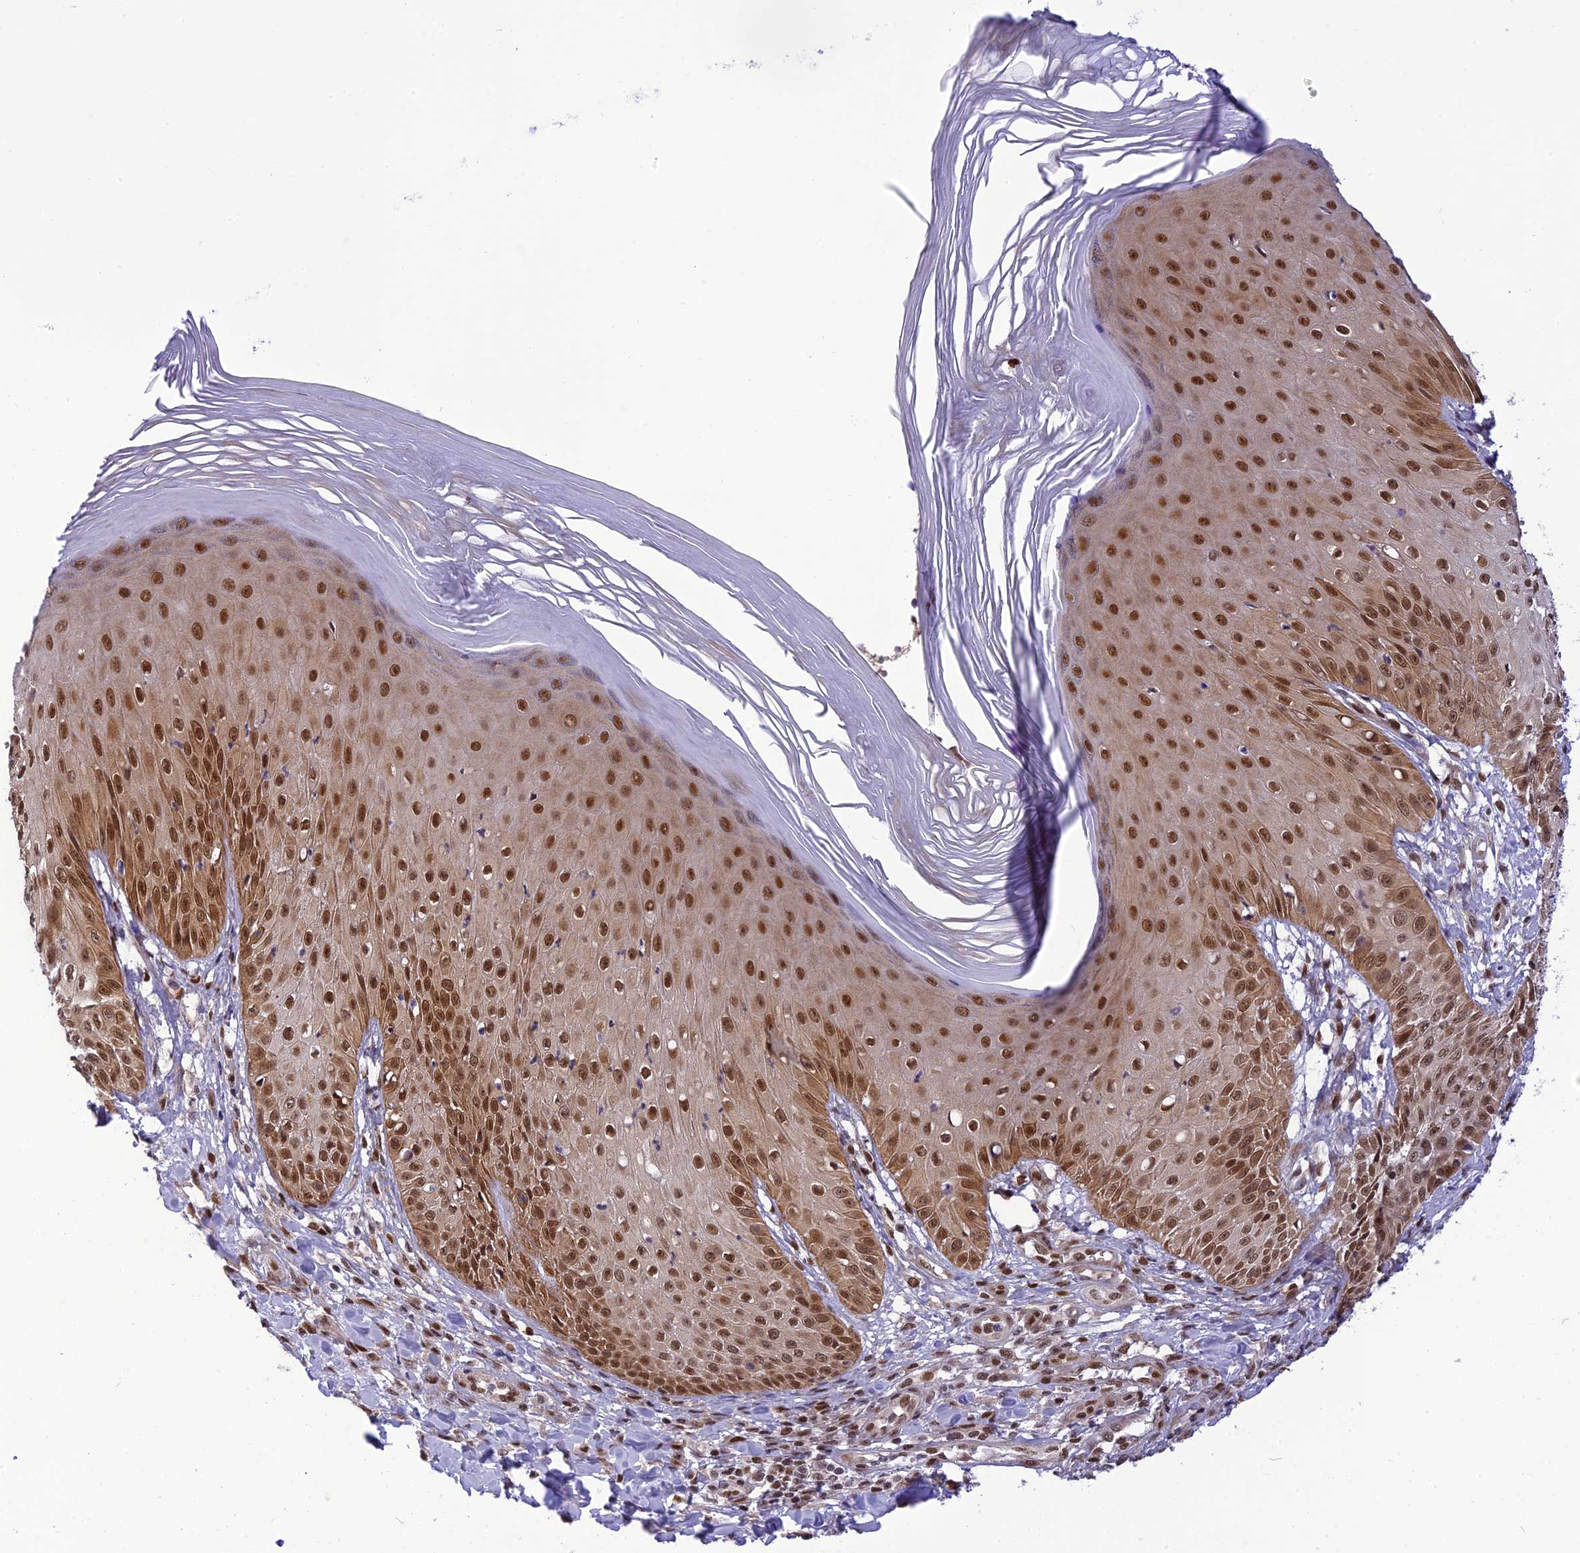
{"staining": {"intensity": "strong", "quantity": ">75%", "location": "cytoplasmic/membranous,nuclear"}, "tissue": "skin", "cell_type": "Epidermal cells", "image_type": "normal", "snomed": [{"axis": "morphology", "description": "Normal tissue, NOS"}, {"axis": "morphology", "description": "Inflammation, NOS"}, {"axis": "topography", "description": "Soft tissue"}, {"axis": "topography", "description": "Anal"}], "caption": "The micrograph exhibits immunohistochemical staining of normal skin. There is strong cytoplasmic/membranous,nuclear positivity is seen in approximately >75% of epidermal cells. Ihc stains the protein in brown and the nuclei are stained blue.", "gene": "RTRAF", "patient": {"sex": "female", "age": 15}}